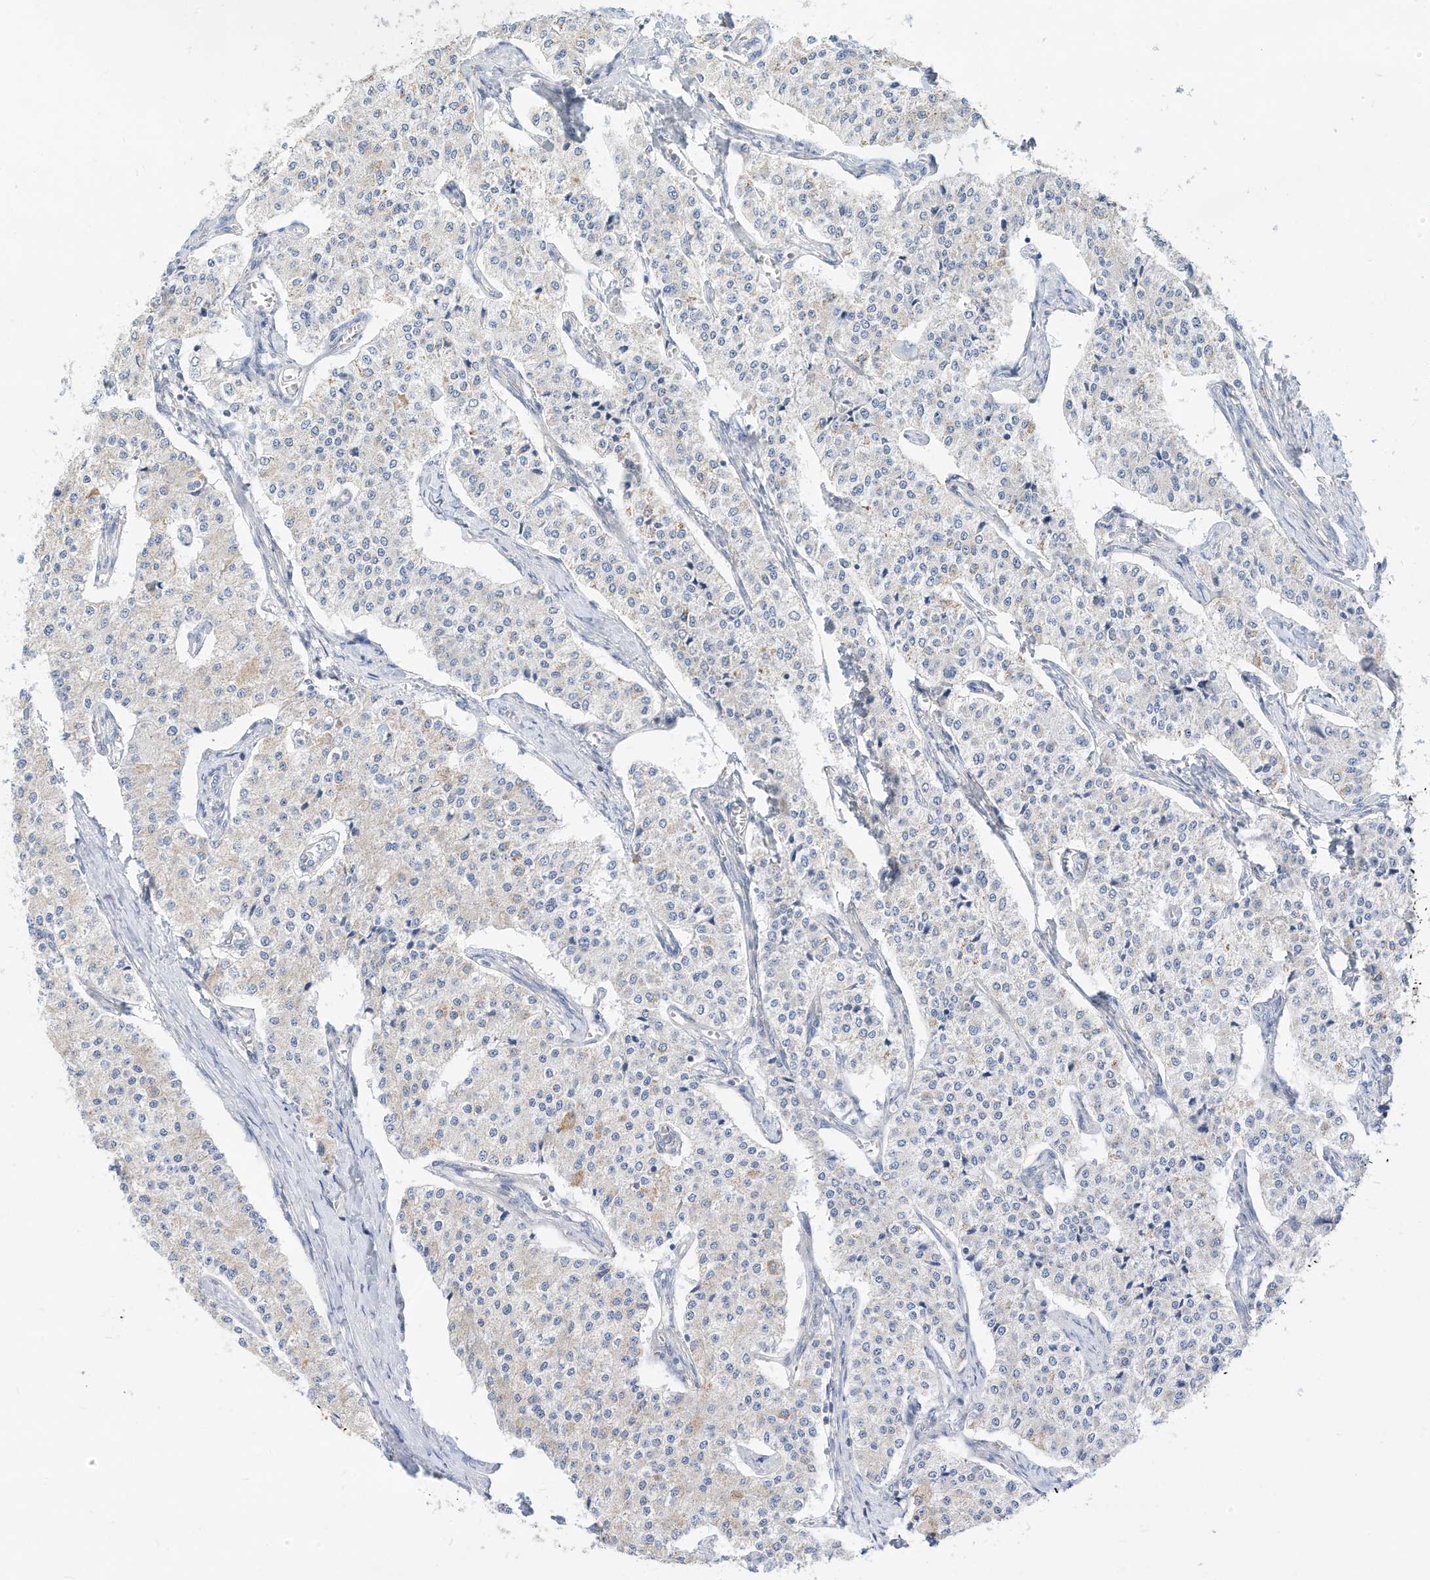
{"staining": {"intensity": "negative", "quantity": "none", "location": "none"}, "tissue": "carcinoid", "cell_type": "Tumor cells", "image_type": "cancer", "snomed": [{"axis": "morphology", "description": "Carcinoid, malignant, NOS"}, {"axis": "topography", "description": "Colon"}], "caption": "Photomicrograph shows no significant protein staining in tumor cells of malignant carcinoid.", "gene": "RHOH", "patient": {"sex": "female", "age": 52}}